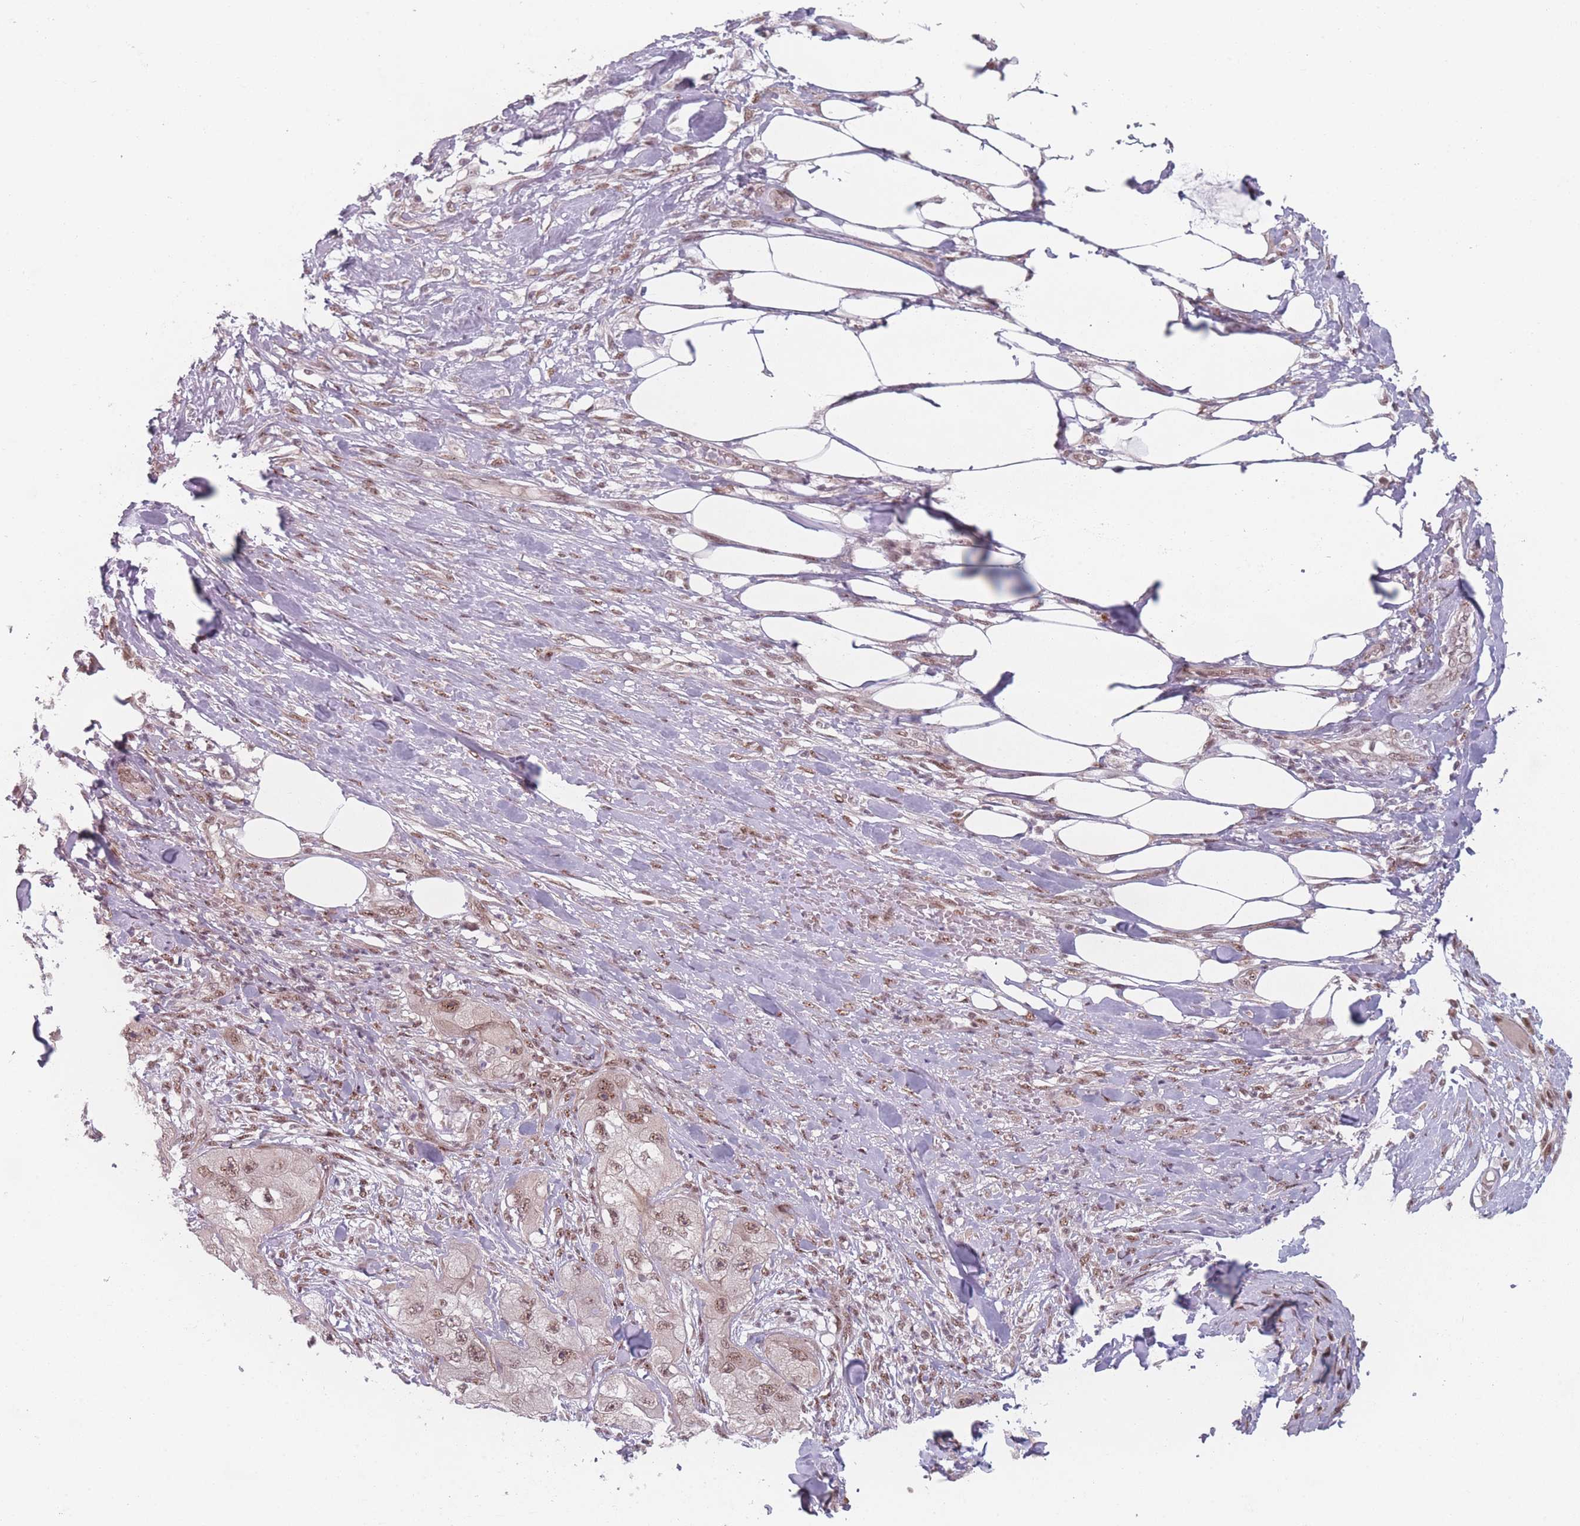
{"staining": {"intensity": "moderate", "quantity": ">75%", "location": "nuclear"}, "tissue": "skin cancer", "cell_type": "Tumor cells", "image_type": "cancer", "snomed": [{"axis": "morphology", "description": "Squamous cell carcinoma, NOS"}, {"axis": "topography", "description": "Skin"}, {"axis": "topography", "description": "Subcutis"}], "caption": "High-magnification brightfield microscopy of skin cancer (squamous cell carcinoma) stained with DAB (brown) and counterstained with hematoxylin (blue). tumor cells exhibit moderate nuclear staining is seen in about>75% of cells. (DAB (3,3'-diaminobenzidine) = brown stain, brightfield microscopy at high magnification).", "gene": "ZC3H14", "patient": {"sex": "male", "age": 73}}